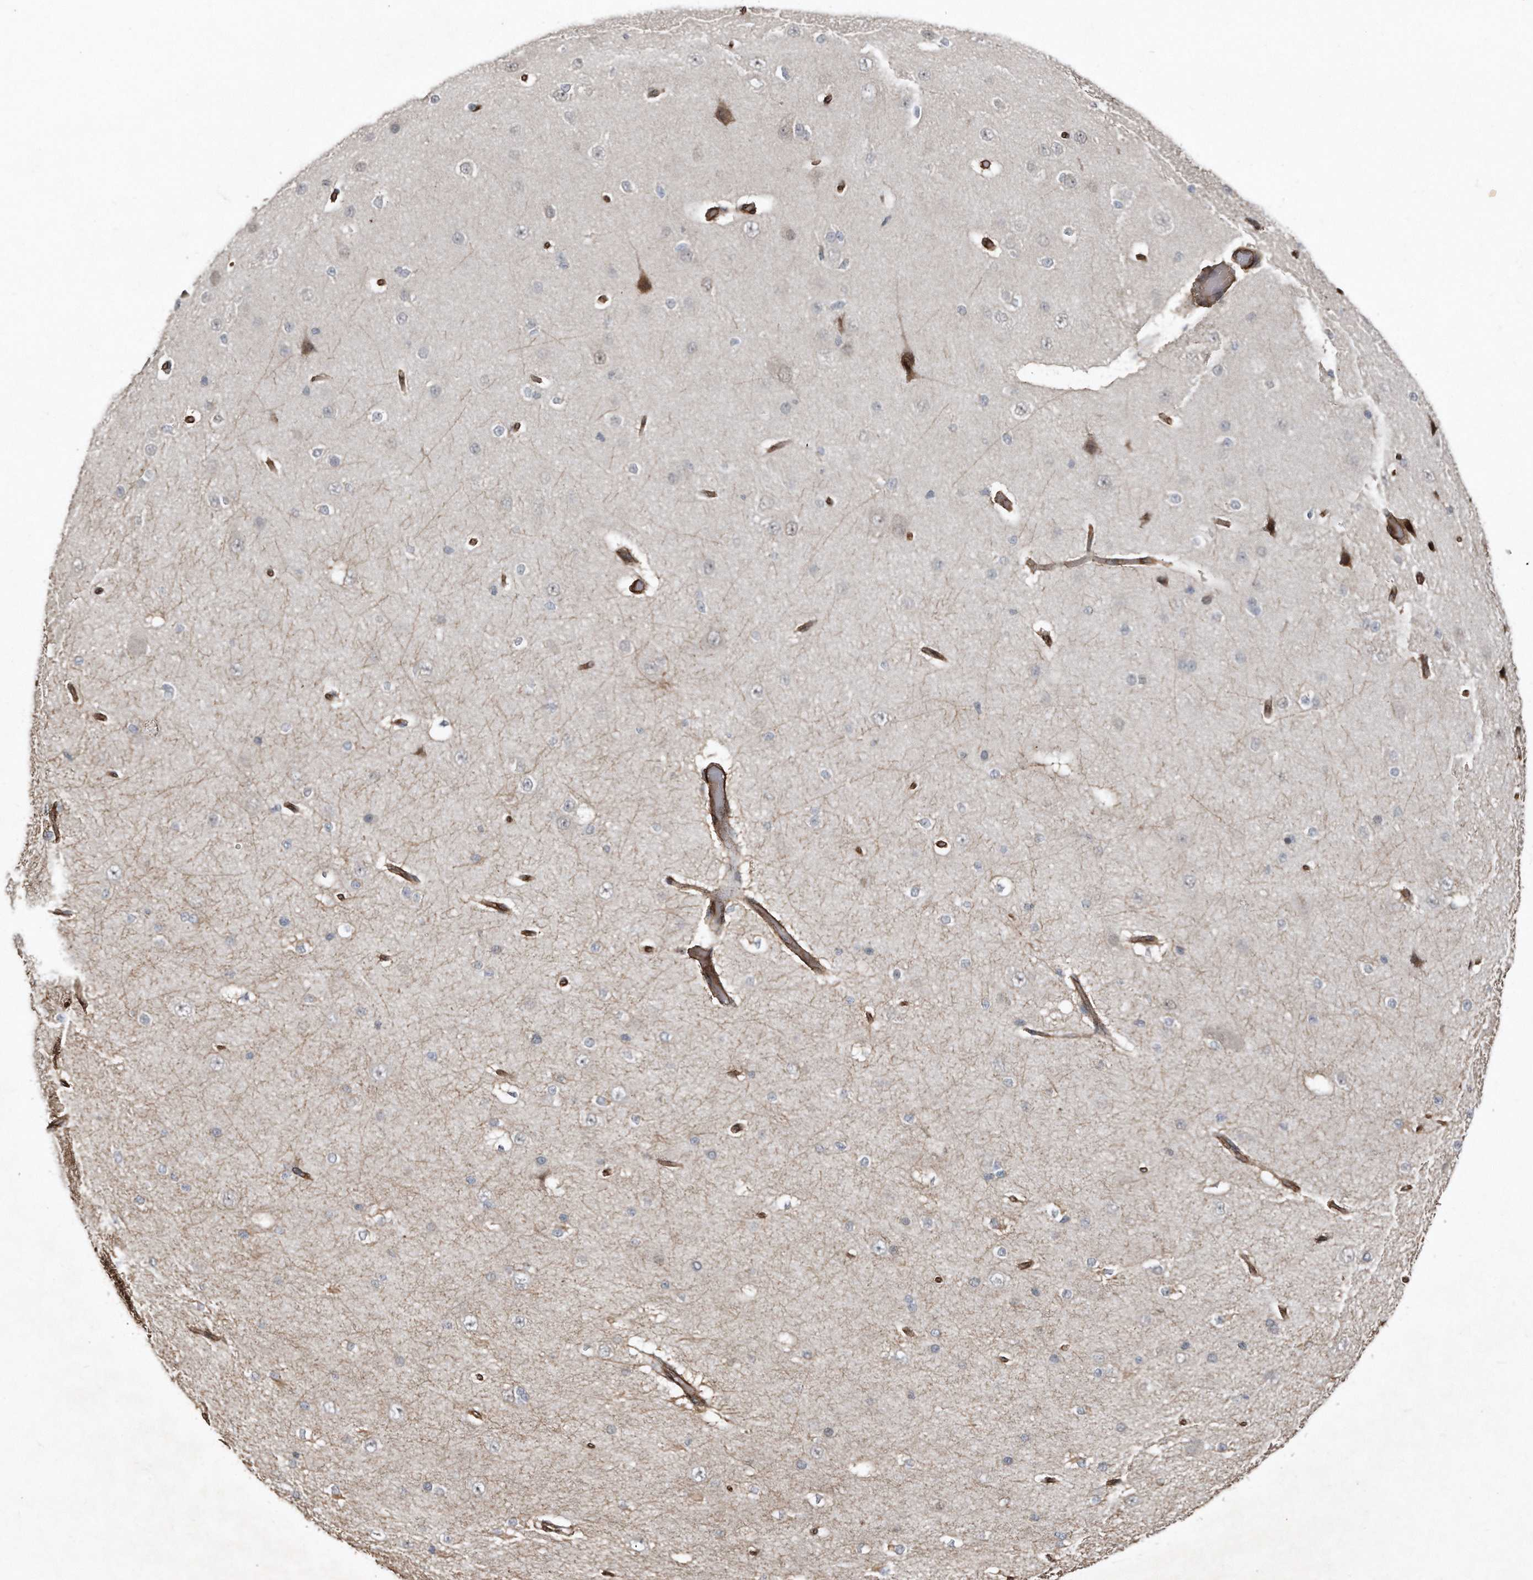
{"staining": {"intensity": "strong", "quantity": ">75%", "location": "cytoplasmic/membranous"}, "tissue": "cerebral cortex", "cell_type": "Endothelial cells", "image_type": "normal", "snomed": [{"axis": "morphology", "description": "Normal tissue, NOS"}, {"axis": "morphology", "description": "Developmental malformation"}, {"axis": "topography", "description": "Cerebral cortex"}], "caption": "Brown immunohistochemical staining in unremarkable human cerebral cortex shows strong cytoplasmic/membranous staining in approximately >75% of endothelial cells. Immunohistochemistry (ihc) stains the protein in brown and the nuclei are stained blue.", "gene": "SNAP47", "patient": {"sex": "female", "age": 30}}